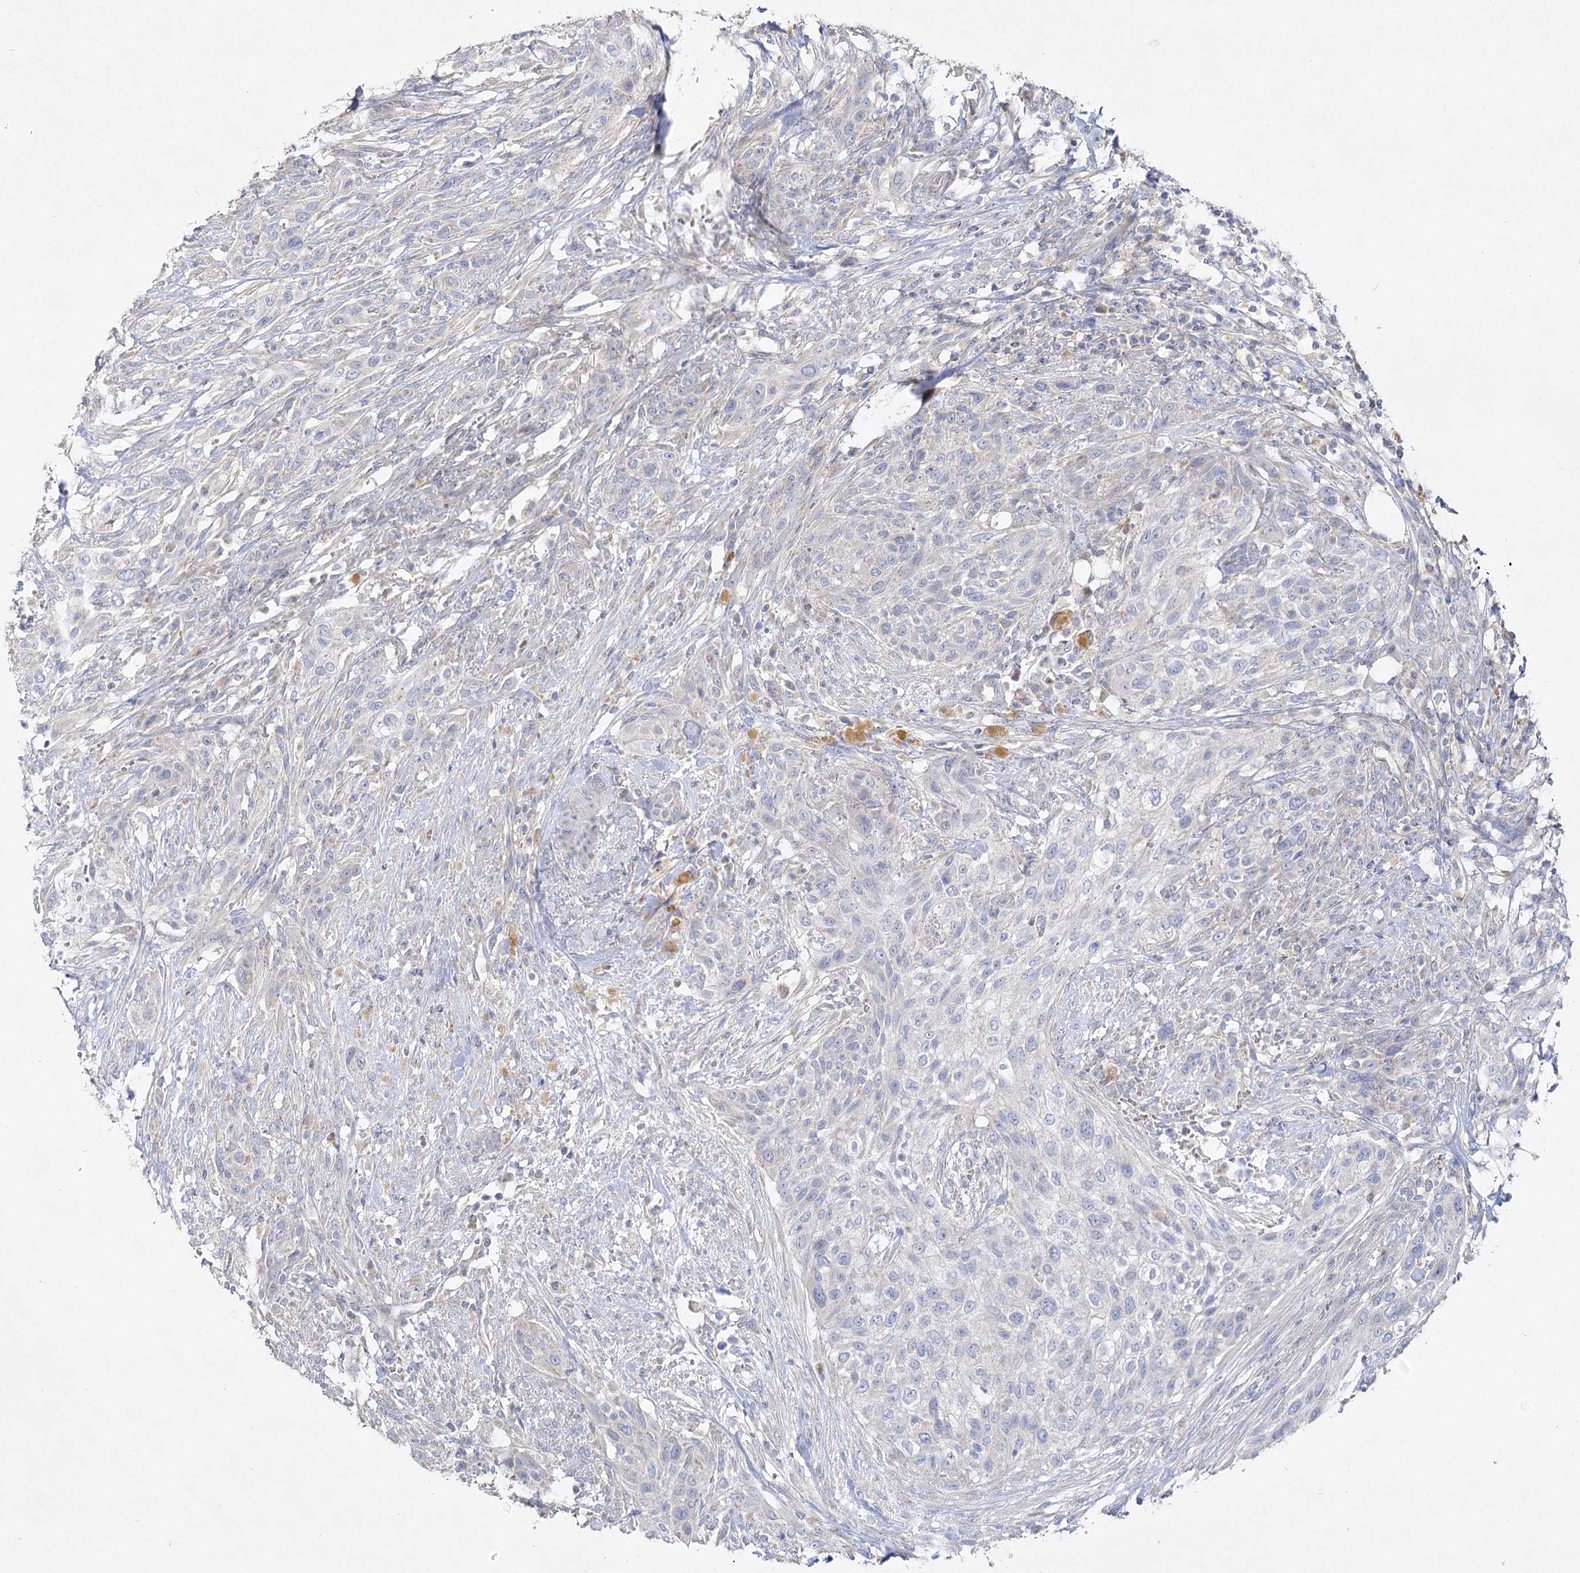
{"staining": {"intensity": "negative", "quantity": "none", "location": "none"}, "tissue": "urothelial cancer", "cell_type": "Tumor cells", "image_type": "cancer", "snomed": [{"axis": "morphology", "description": "Urothelial carcinoma, High grade"}, {"axis": "topography", "description": "Urinary bladder"}], "caption": "An image of human urothelial cancer is negative for staining in tumor cells.", "gene": "TMEM187", "patient": {"sex": "male", "age": 35}}